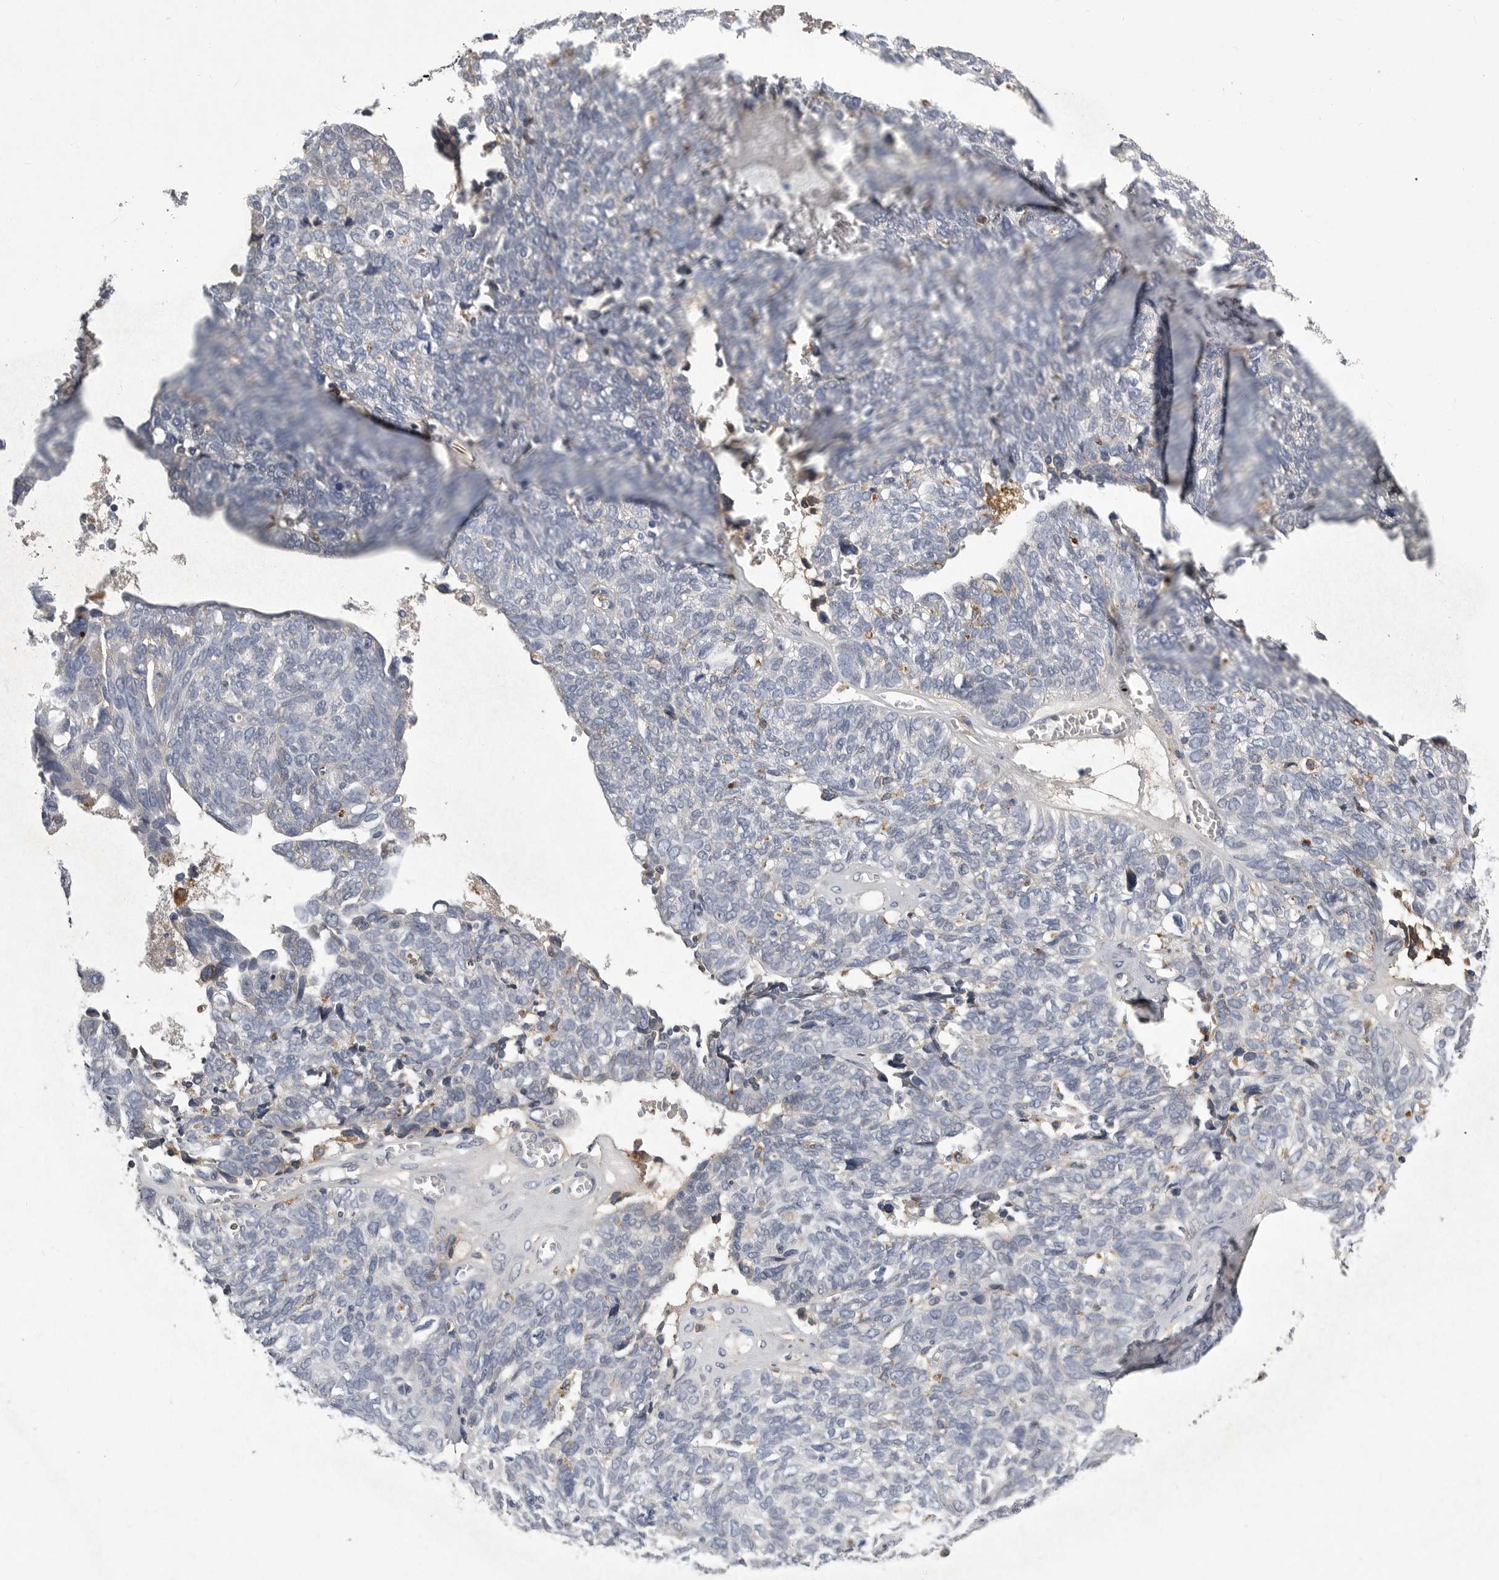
{"staining": {"intensity": "negative", "quantity": "none", "location": "none"}, "tissue": "ovarian cancer", "cell_type": "Tumor cells", "image_type": "cancer", "snomed": [{"axis": "morphology", "description": "Cystadenocarcinoma, serous, NOS"}, {"axis": "topography", "description": "Ovary"}], "caption": "Tumor cells show no significant expression in serous cystadenocarcinoma (ovarian).", "gene": "CRP", "patient": {"sex": "female", "age": 79}}